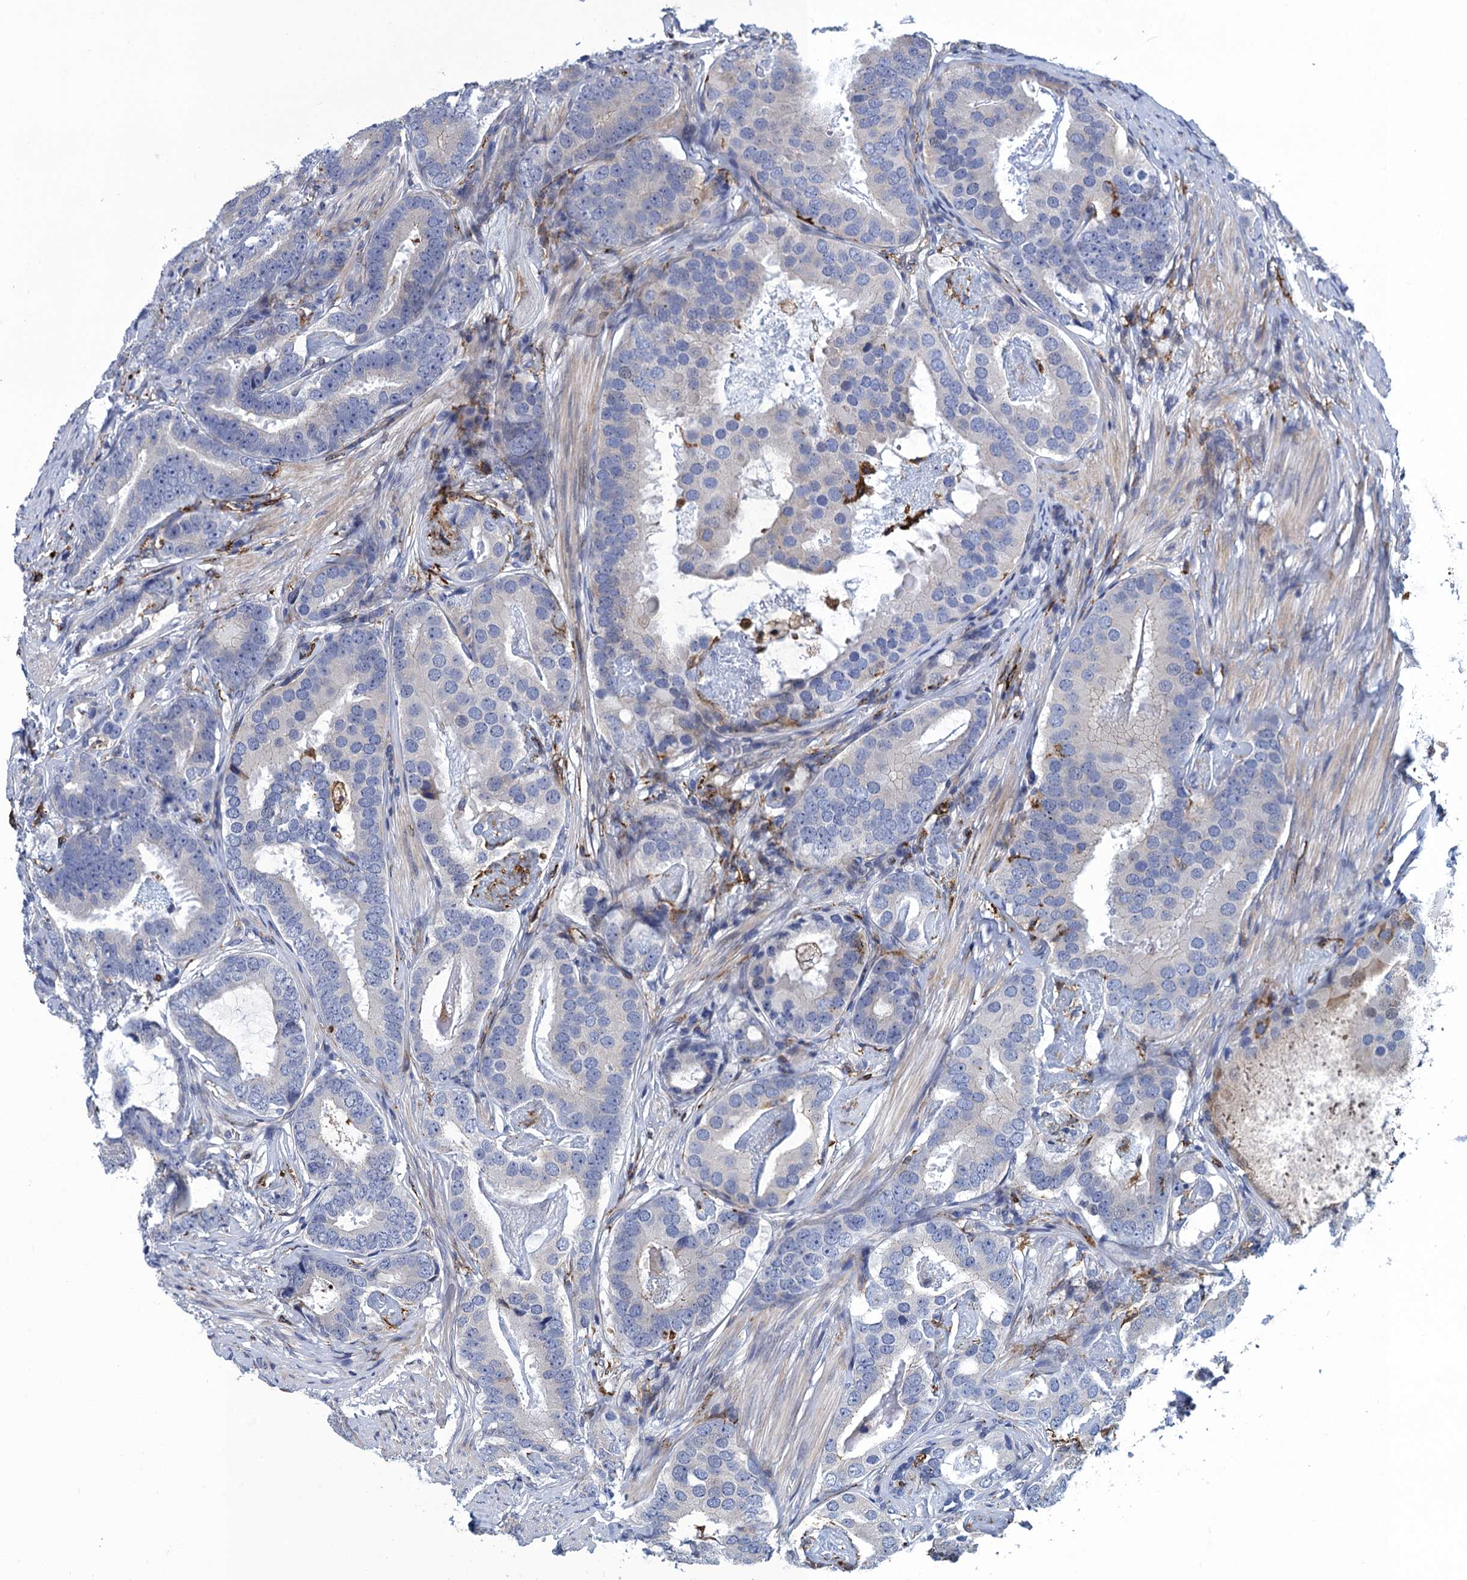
{"staining": {"intensity": "negative", "quantity": "none", "location": "none"}, "tissue": "prostate cancer", "cell_type": "Tumor cells", "image_type": "cancer", "snomed": [{"axis": "morphology", "description": "Adenocarcinoma, Low grade"}, {"axis": "topography", "description": "Prostate"}], "caption": "Immunohistochemistry (IHC) of human prostate cancer (low-grade adenocarcinoma) exhibits no expression in tumor cells. The staining was performed using DAB (3,3'-diaminobenzidine) to visualize the protein expression in brown, while the nuclei were stained in blue with hematoxylin (Magnification: 20x).", "gene": "DNHD1", "patient": {"sex": "male", "age": 71}}